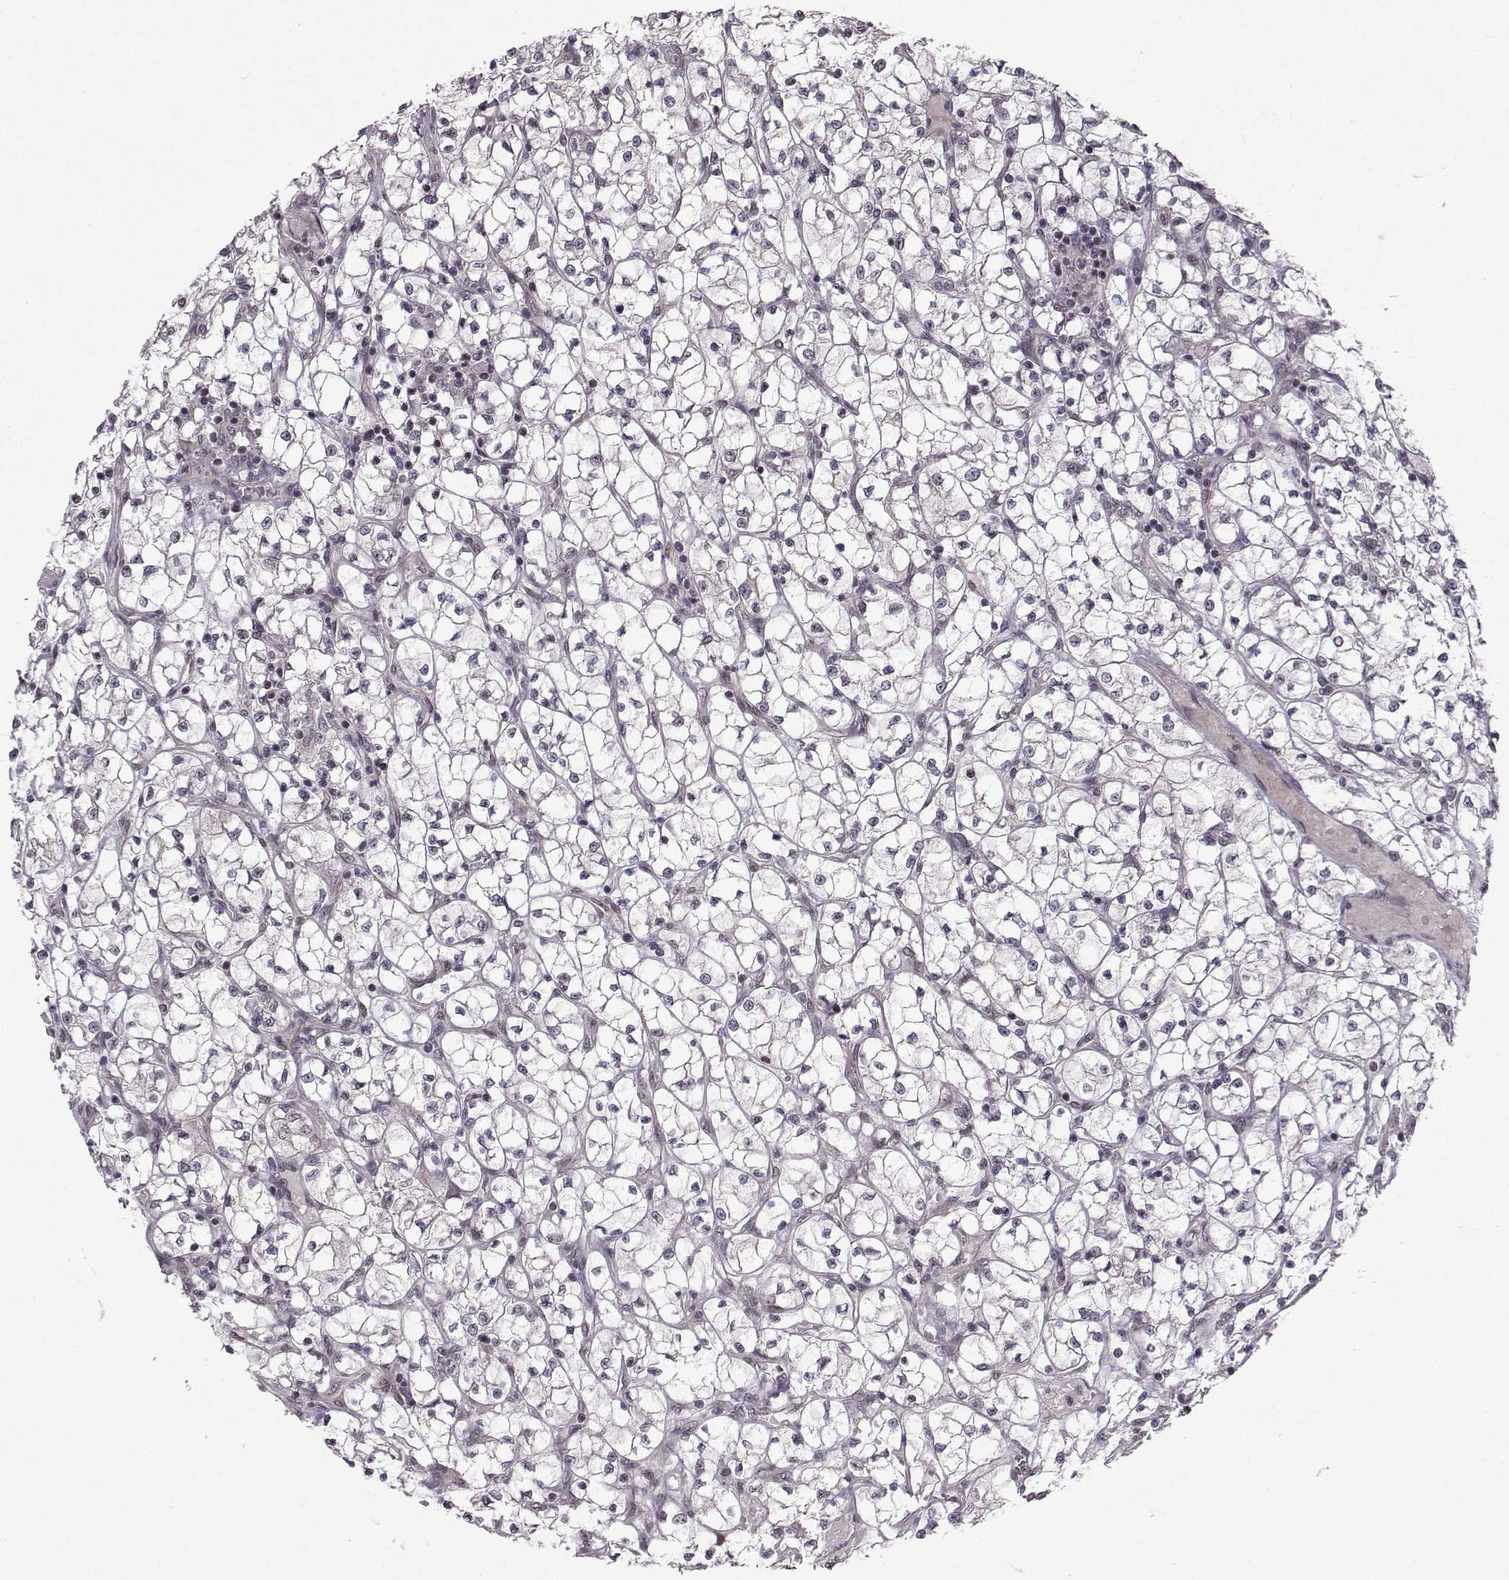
{"staining": {"intensity": "negative", "quantity": "none", "location": "none"}, "tissue": "renal cancer", "cell_type": "Tumor cells", "image_type": "cancer", "snomed": [{"axis": "morphology", "description": "Adenocarcinoma, NOS"}, {"axis": "topography", "description": "Kidney"}], "caption": "Tumor cells show no significant staining in renal adenocarcinoma.", "gene": "PKN2", "patient": {"sex": "female", "age": 64}}